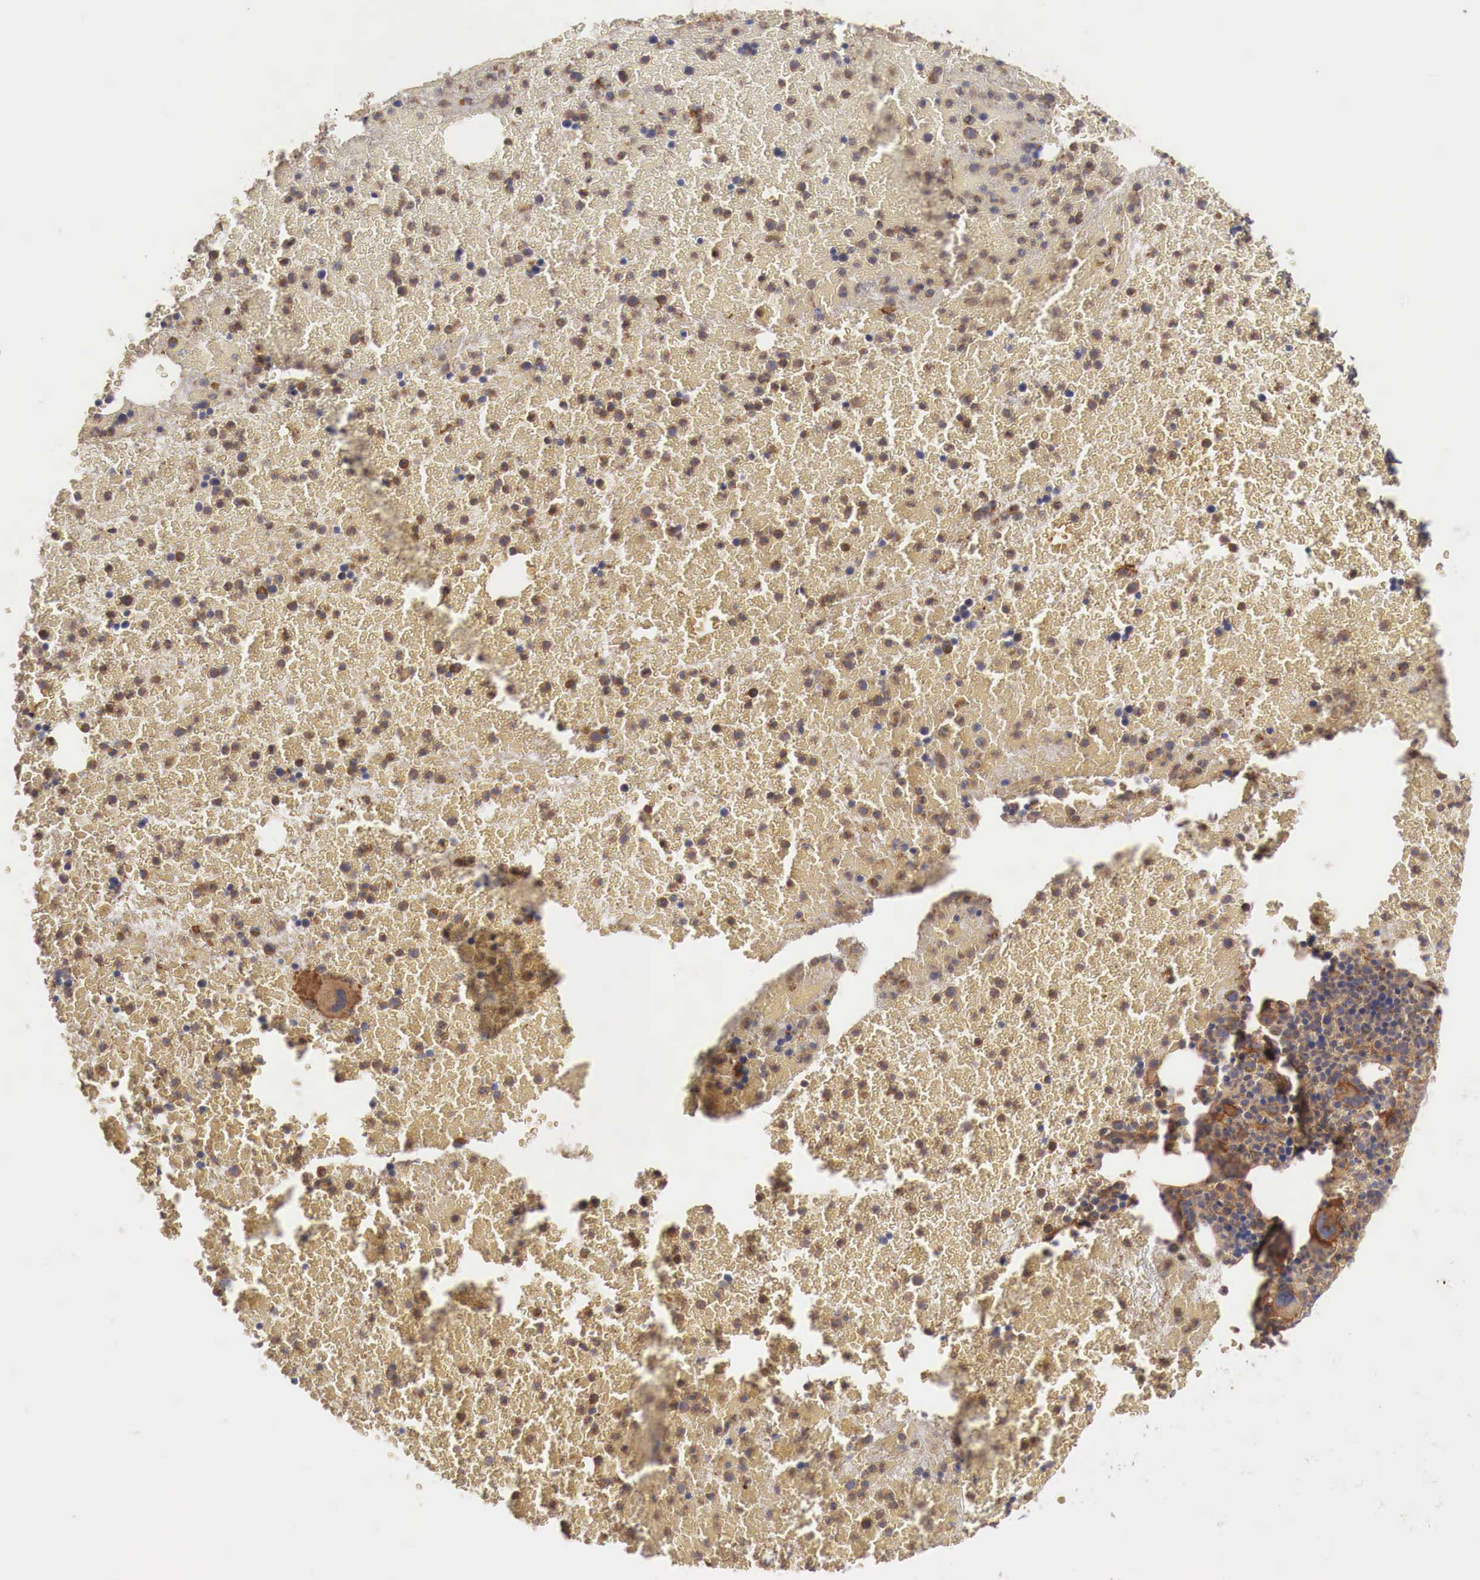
{"staining": {"intensity": "moderate", "quantity": "25%-75%", "location": "cytoplasmic/membranous"}, "tissue": "bone marrow", "cell_type": "Hematopoietic cells", "image_type": "normal", "snomed": [{"axis": "morphology", "description": "Normal tissue, NOS"}, {"axis": "topography", "description": "Bone marrow"}], "caption": "This image demonstrates normal bone marrow stained with immunohistochemistry to label a protein in brown. The cytoplasmic/membranous of hematopoietic cells show moderate positivity for the protein. Nuclei are counter-stained blue.", "gene": "ARMCX4", "patient": {"sex": "female", "age": 53}}